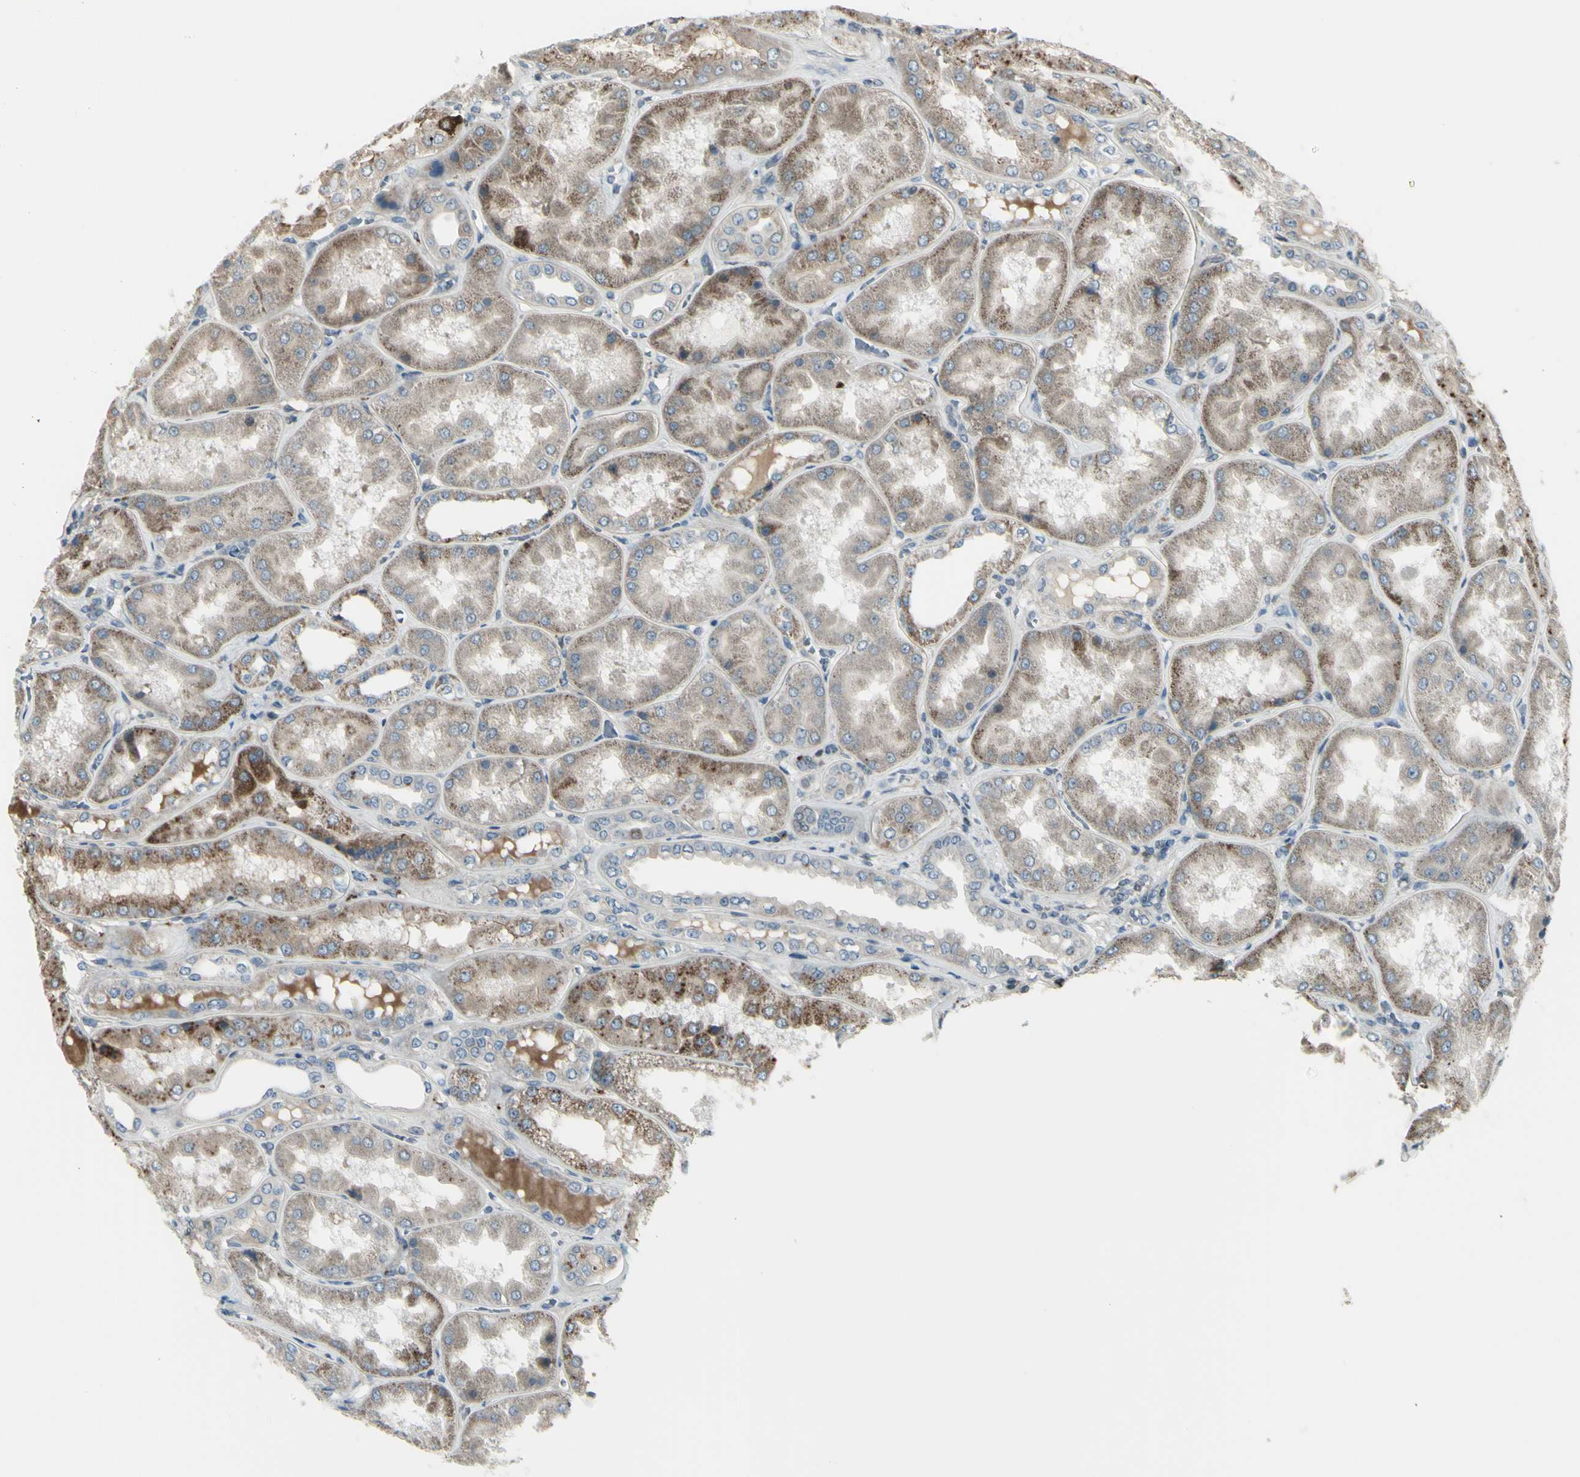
{"staining": {"intensity": "moderate", "quantity": ">75%", "location": "cytoplasmic/membranous"}, "tissue": "kidney", "cell_type": "Cells in glomeruli", "image_type": "normal", "snomed": [{"axis": "morphology", "description": "Normal tissue, NOS"}, {"axis": "topography", "description": "Kidney"}], "caption": "Human kidney stained with a brown dye demonstrates moderate cytoplasmic/membranous positive staining in approximately >75% of cells in glomeruli.", "gene": "OSTM1", "patient": {"sex": "female", "age": 56}}